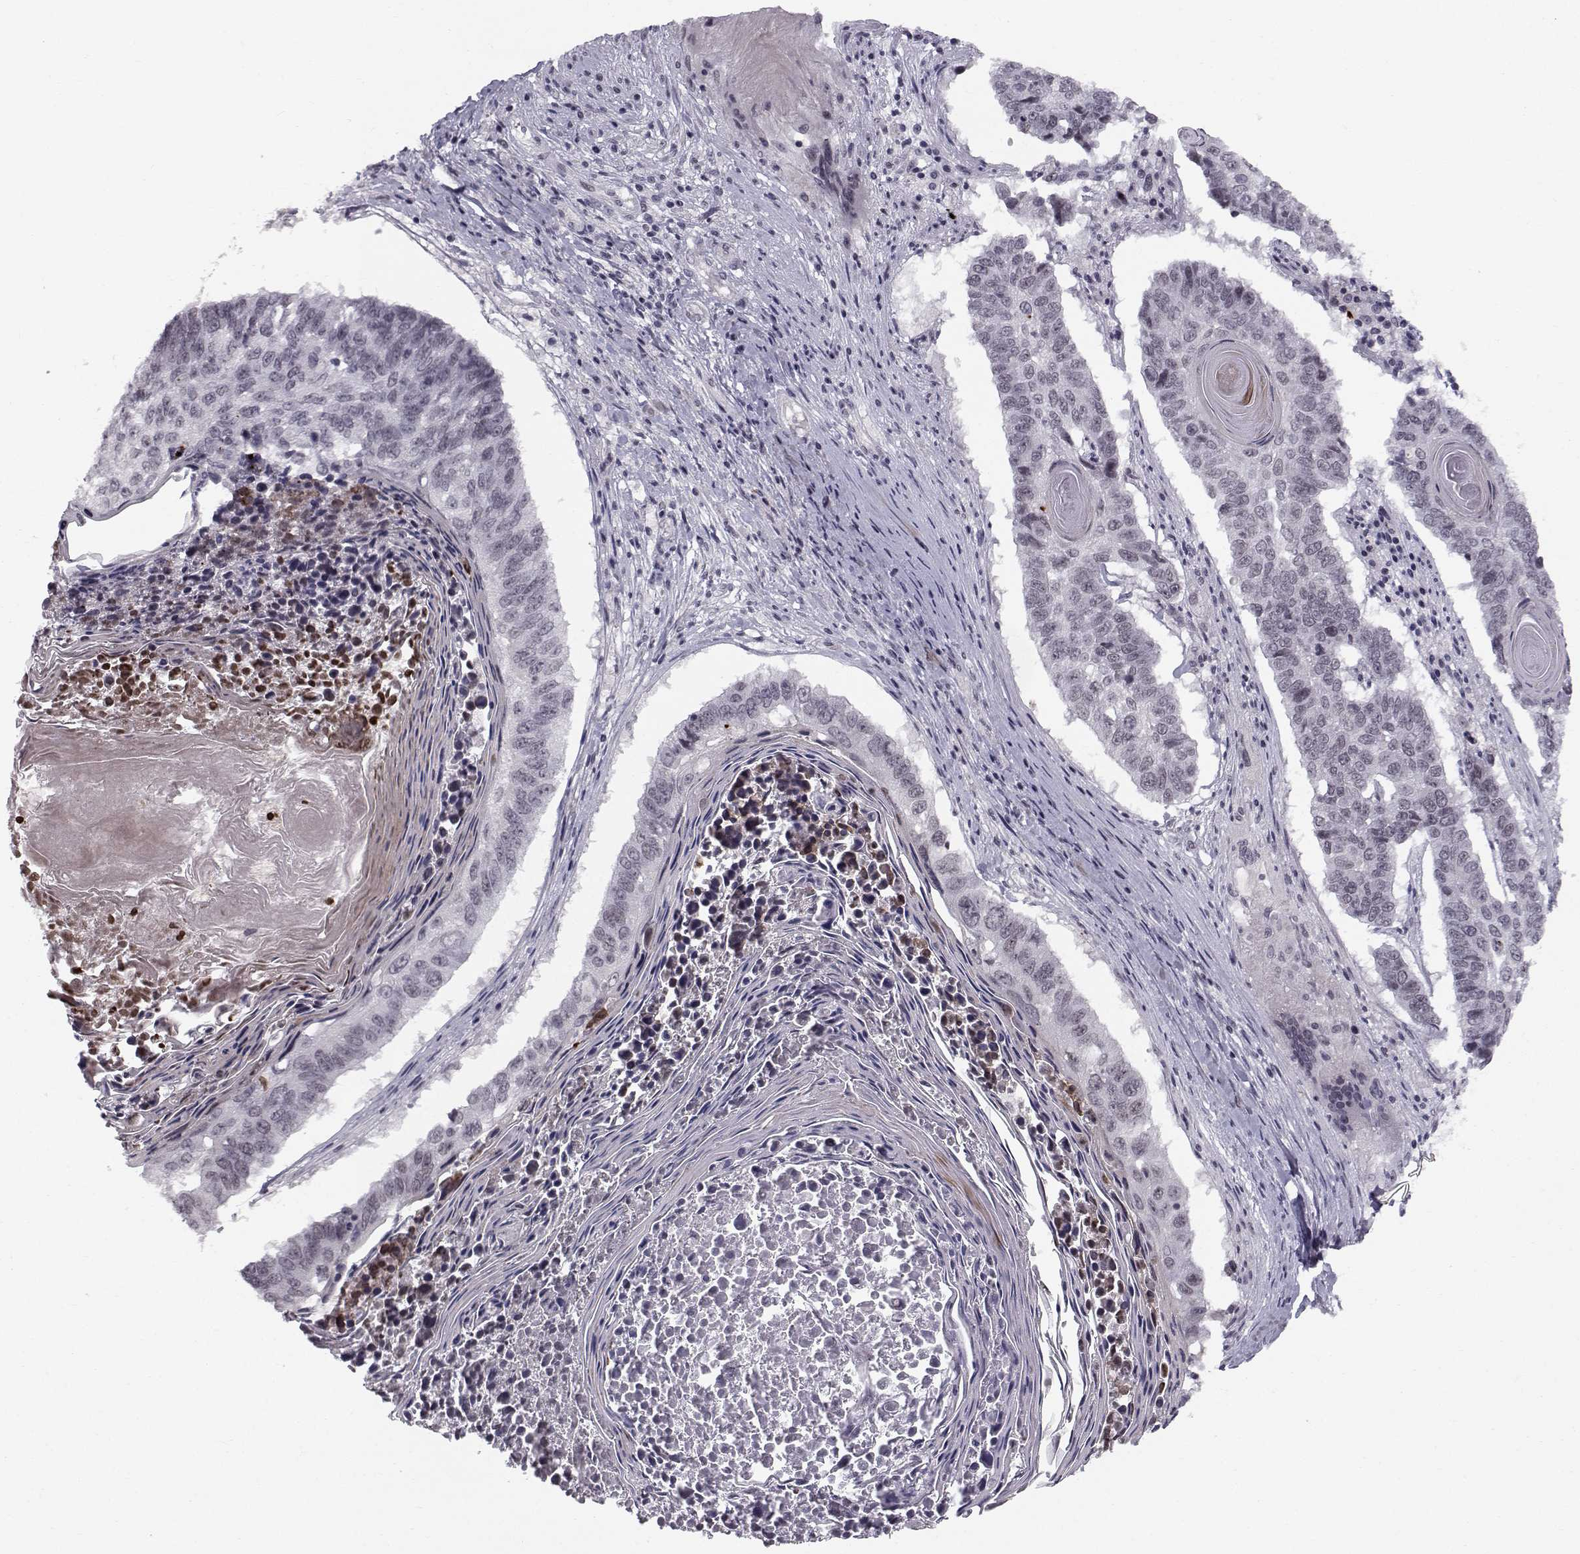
{"staining": {"intensity": "negative", "quantity": "none", "location": "none"}, "tissue": "lung cancer", "cell_type": "Tumor cells", "image_type": "cancer", "snomed": [{"axis": "morphology", "description": "Squamous cell carcinoma, NOS"}, {"axis": "topography", "description": "Lung"}], "caption": "Immunohistochemical staining of lung squamous cell carcinoma demonstrates no significant staining in tumor cells.", "gene": "MARCHF4", "patient": {"sex": "male", "age": 73}}